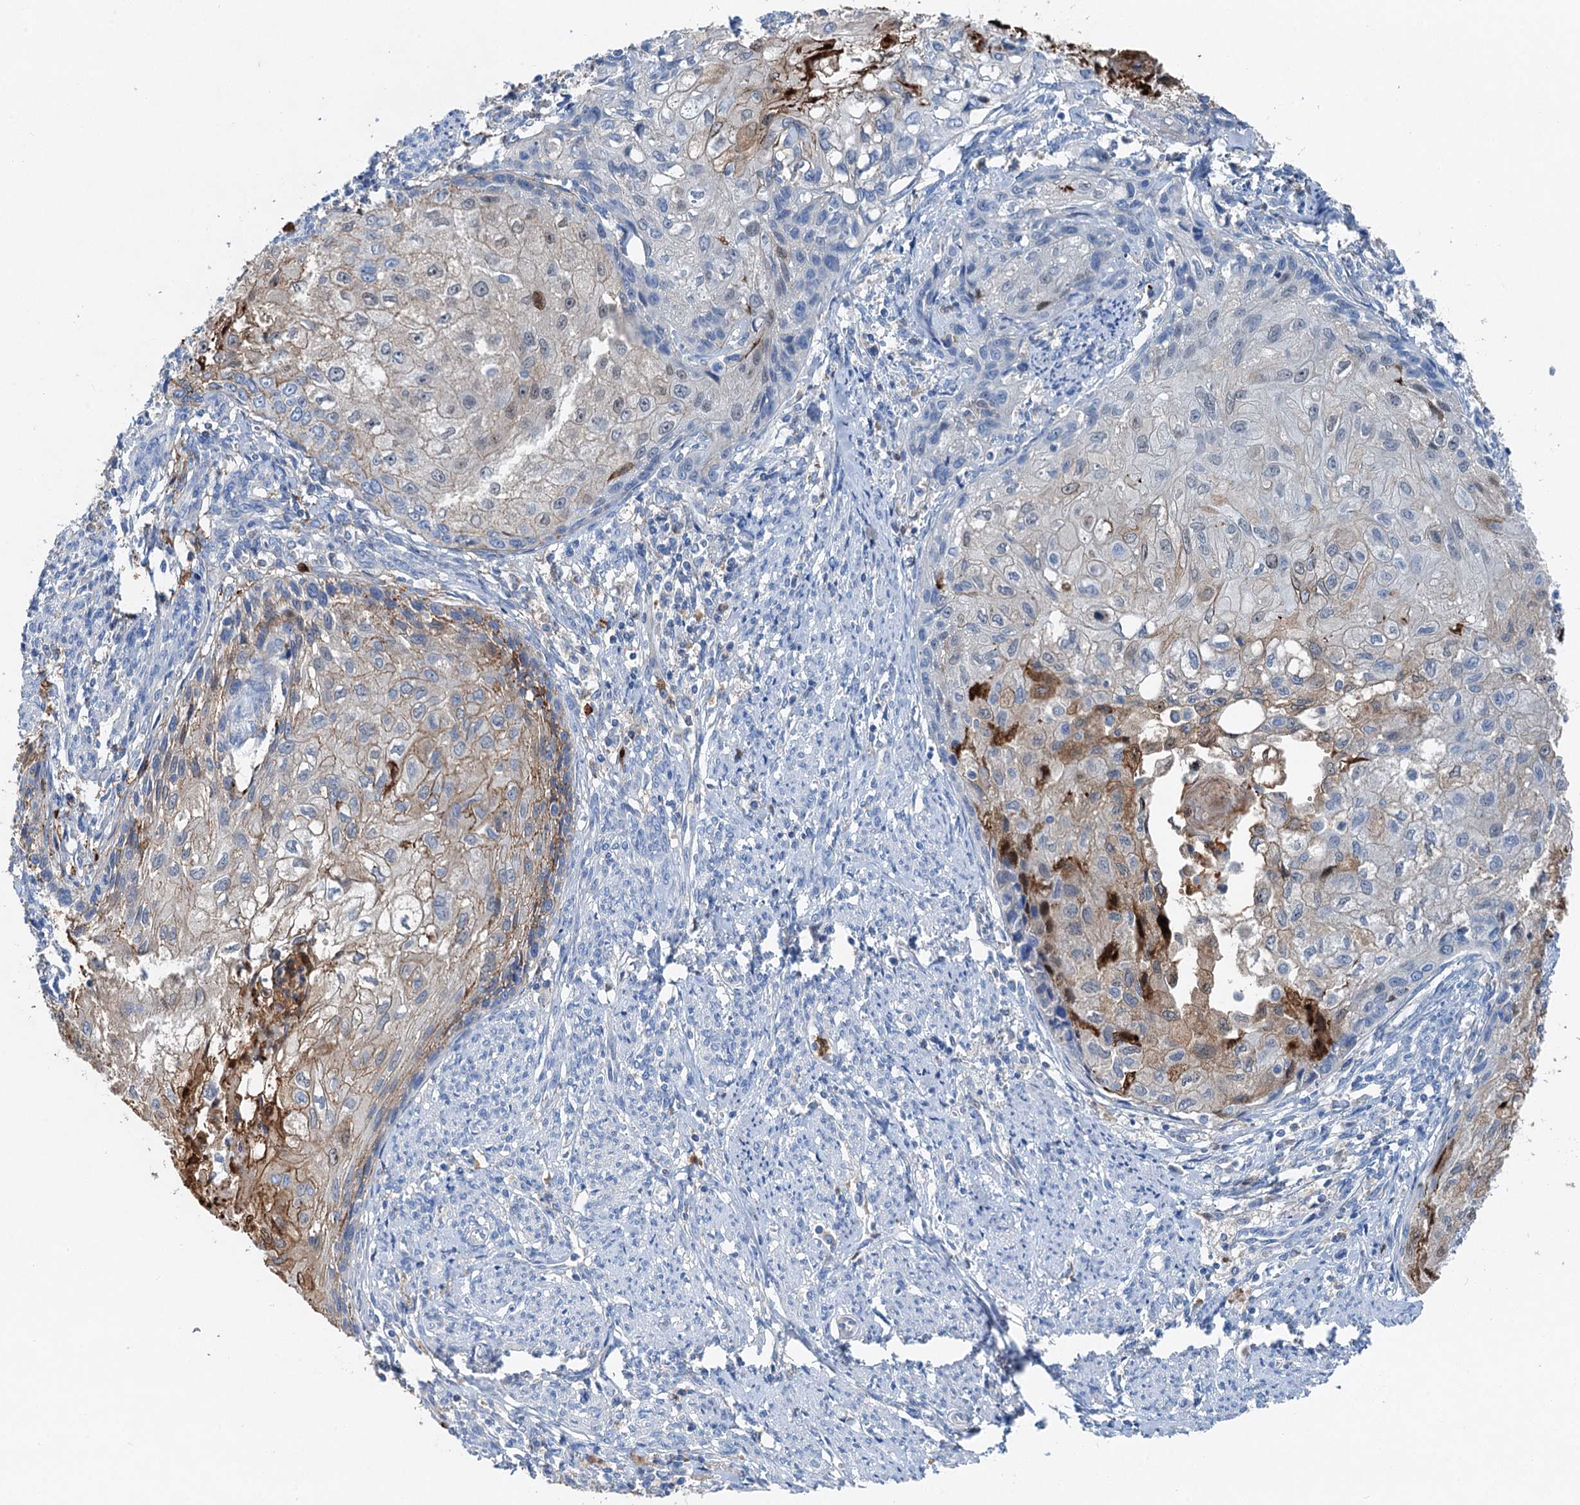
{"staining": {"intensity": "weak", "quantity": "<25%", "location": "cytoplasmic/membranous"}, "tissue": "cervical cancer", "cell_type": "Tumor cells", "image_type": "cancer", "snomed": [{"axis": "morphology", "description": "Squamous cell carcinoma, NOS"}, {"axis": "topography", "description": "Cervix"}], "caption": "Cervical cancer was stained to show a protein in brown. There is no significant positivity in tumor cells.", "gene": "OTOA", "patient": {"sex": "female", "age": 67}}